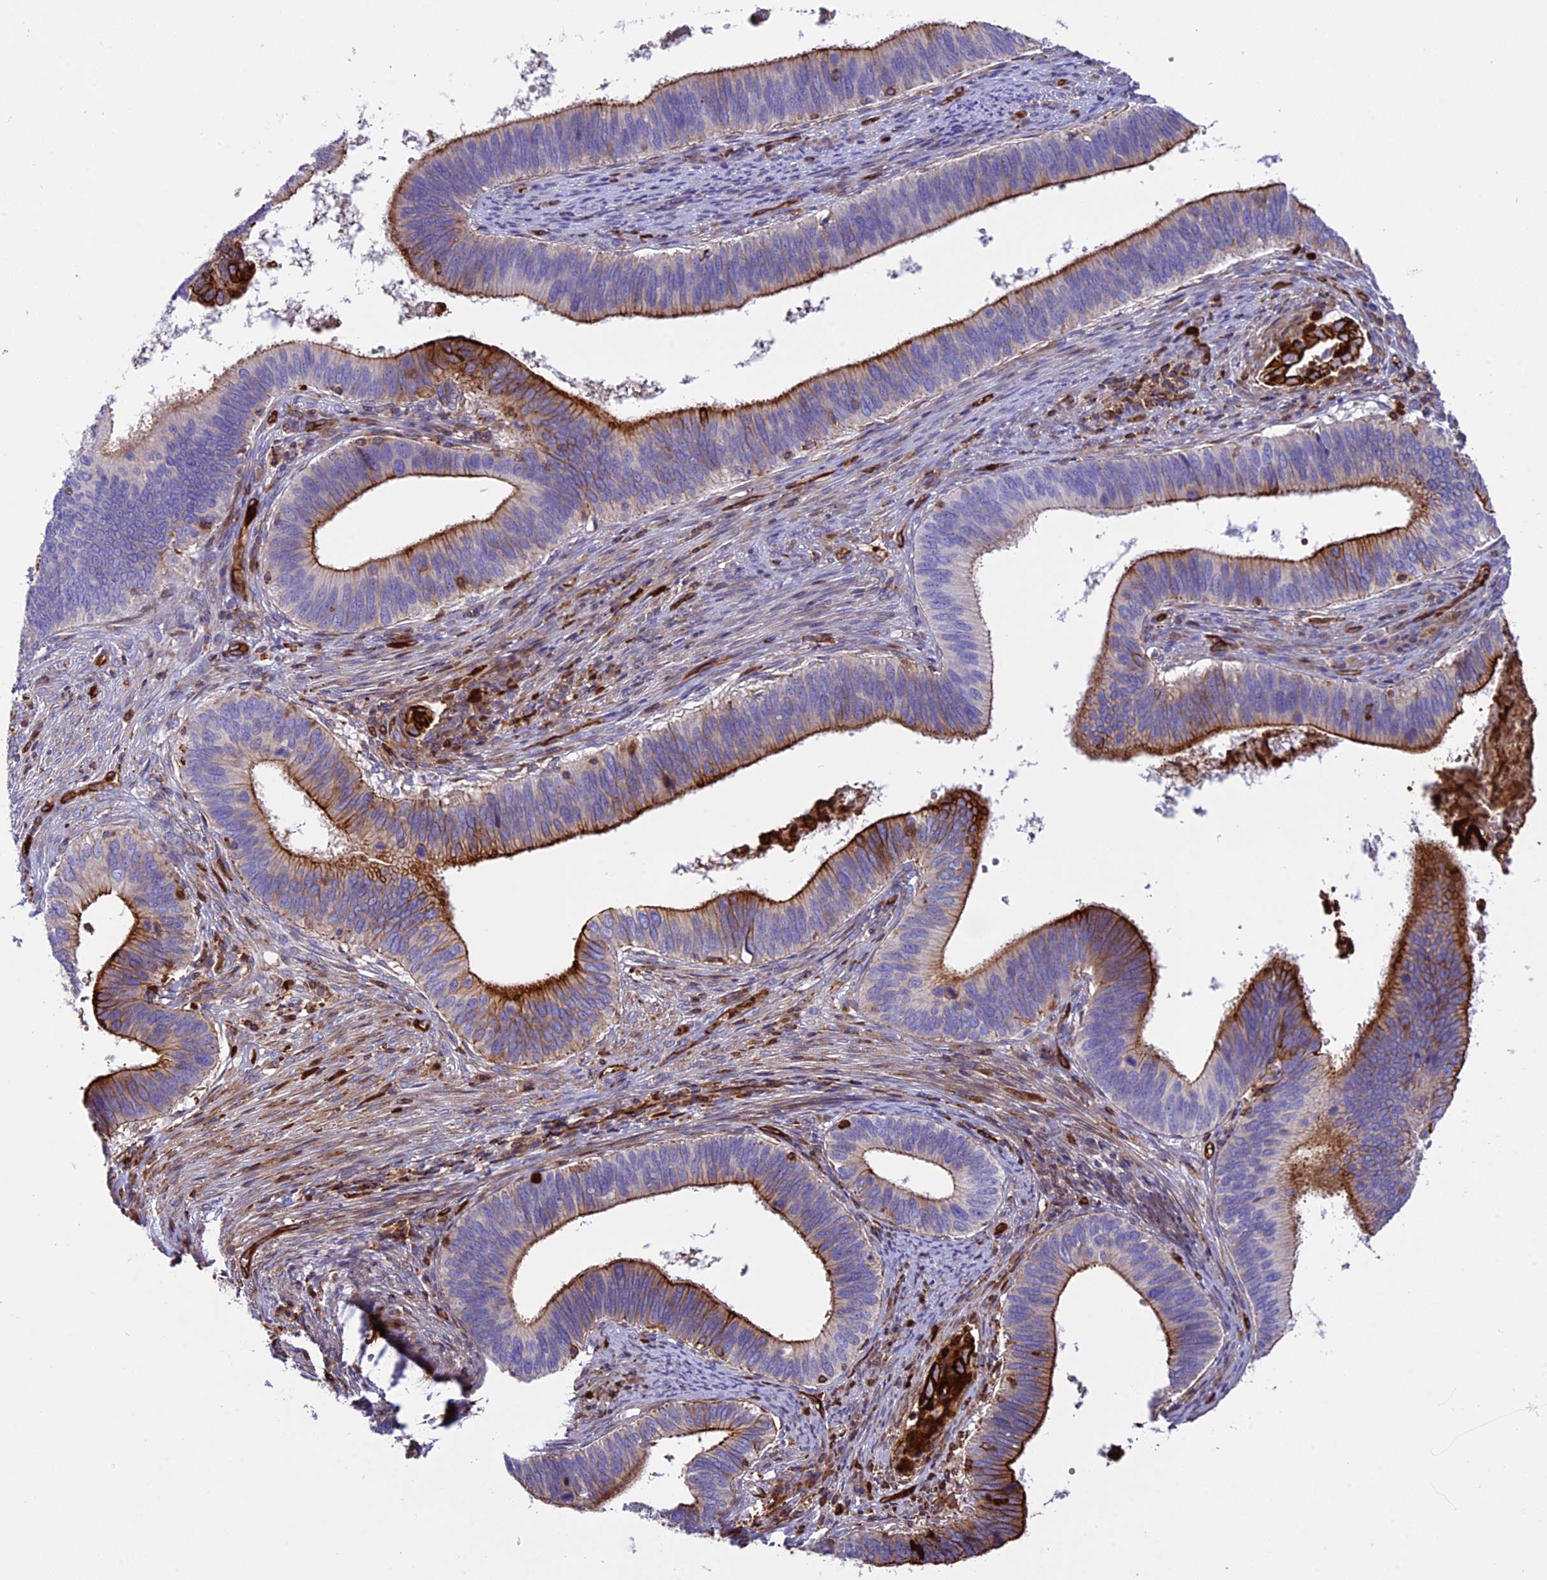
{"staining": {"intensity": "moderate", "quantity": "25%-75%", "location": "cytoplasmic/membranous"}, "tissue": "cervical cancer", "cell_type": "Tumor cells", "image_type": "cancer", "snomed": [{"axis": "morphology", "description": "Adenocarcinoma, NOS"}, {"axis": "topography", "description": "Cervix"}], "caption": "Cervical adenocarcinoma tissue exhibits moderate cytoplasmic/membranous expression in about 25%-75% of tumor cells, visualized by immunohistochemistry. The staining is performed using DAB brown chromogen to label protein expression. The nuclei are counter-stained blue using hematoxylin.", "gene": "CD99L2", "patient": {"sex": "female", "age": 42}}